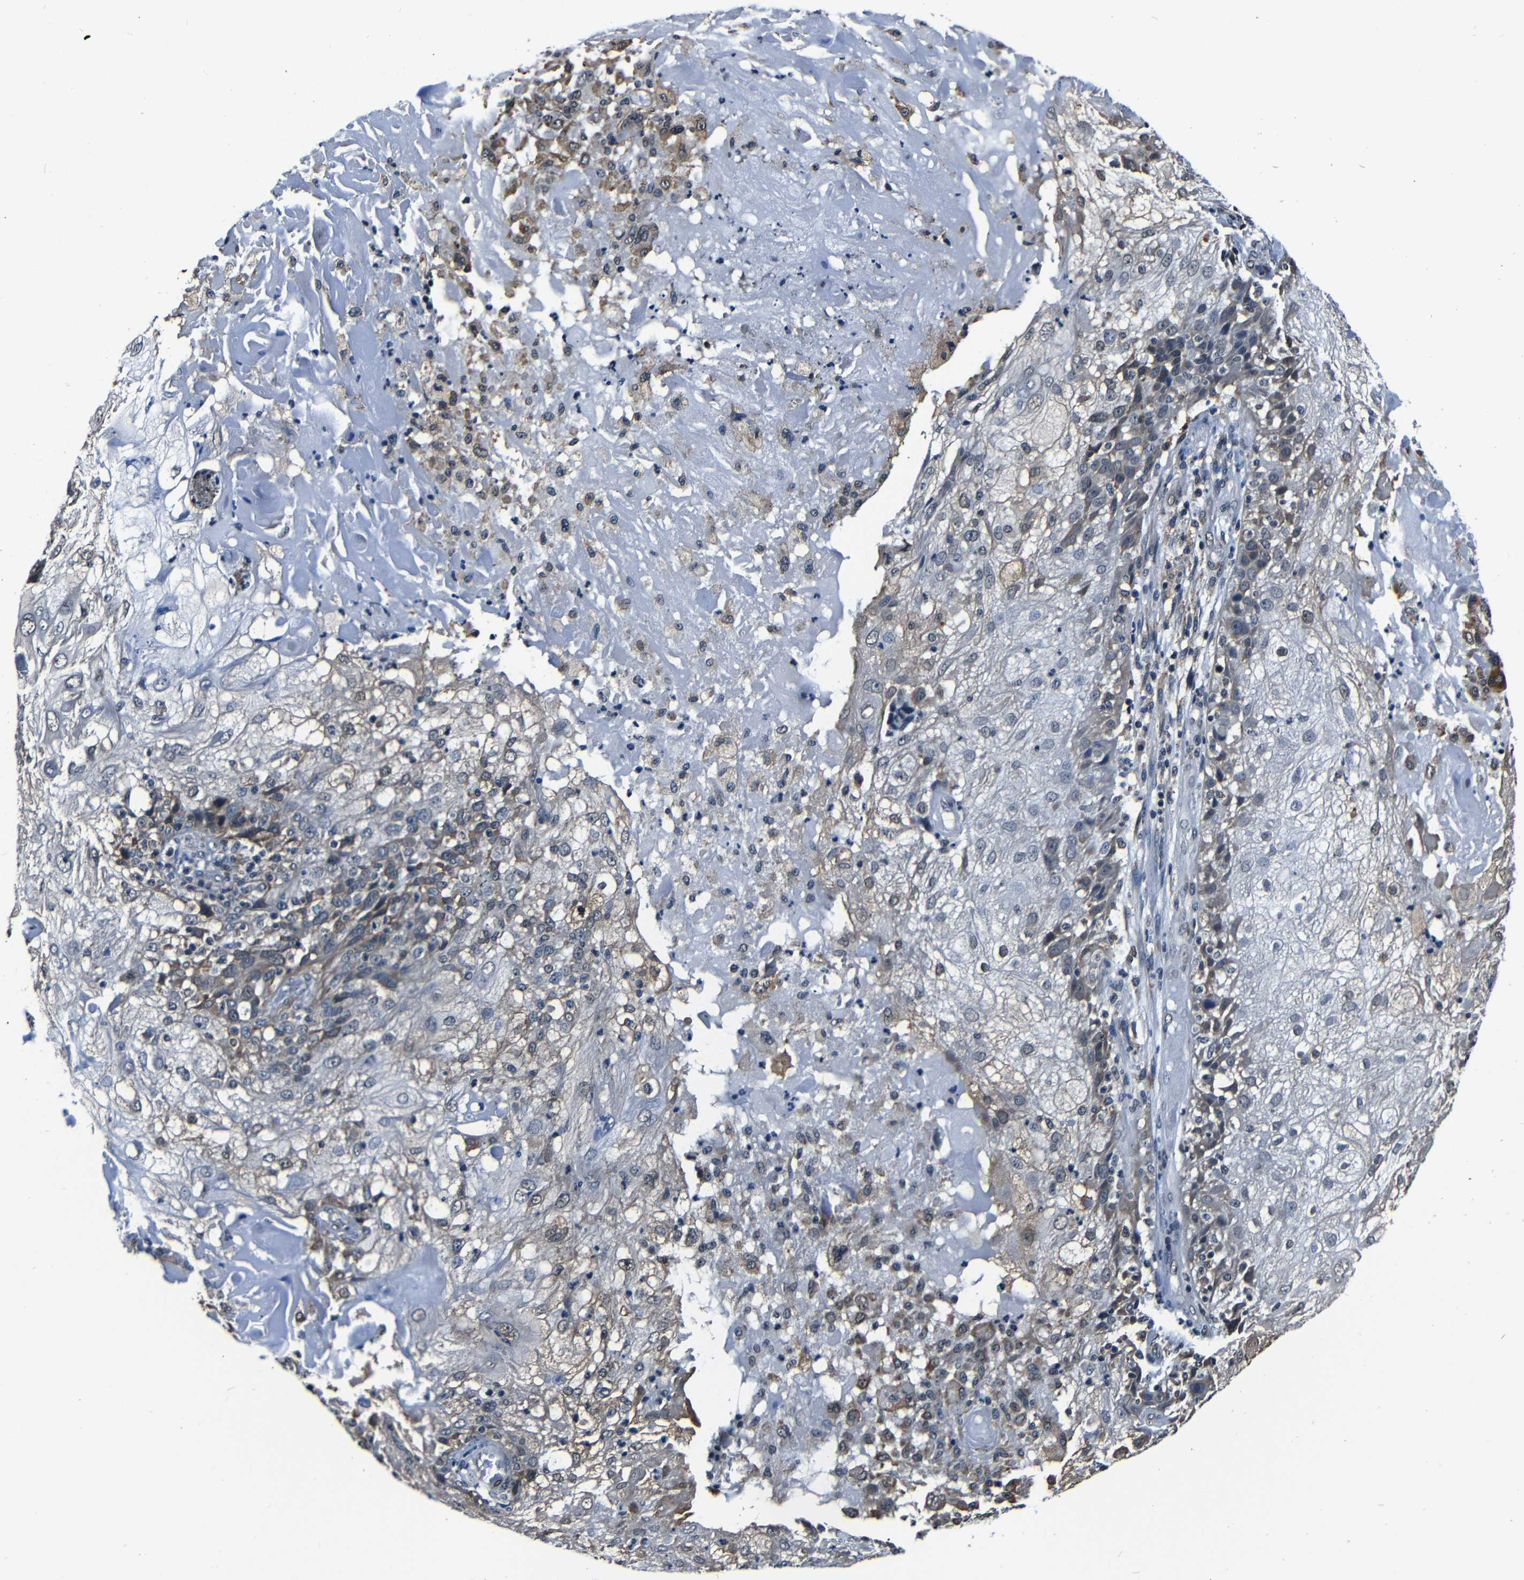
{"staining": {"intensity": "weak", "quantity": "<25%", "location": "cytoplasmic/membranous"}, "tissue": "skin cancer", "cell_type": "Tumor cells", "image_type": "cancer", "snomed": [{"axis": "morphology", "description": "Normal tissue, NOS"}, {"axis": "morphology", "description": "Squamous cell carcinoma, NOS"}, {"axis": "topography", "description": "Skin"}], "caption": "The image exhibits no staining of tumor cells in skin squamous cell carcinoma.", "gene": "NCBP3", "patient": {"sex": "female", "age": 83}}